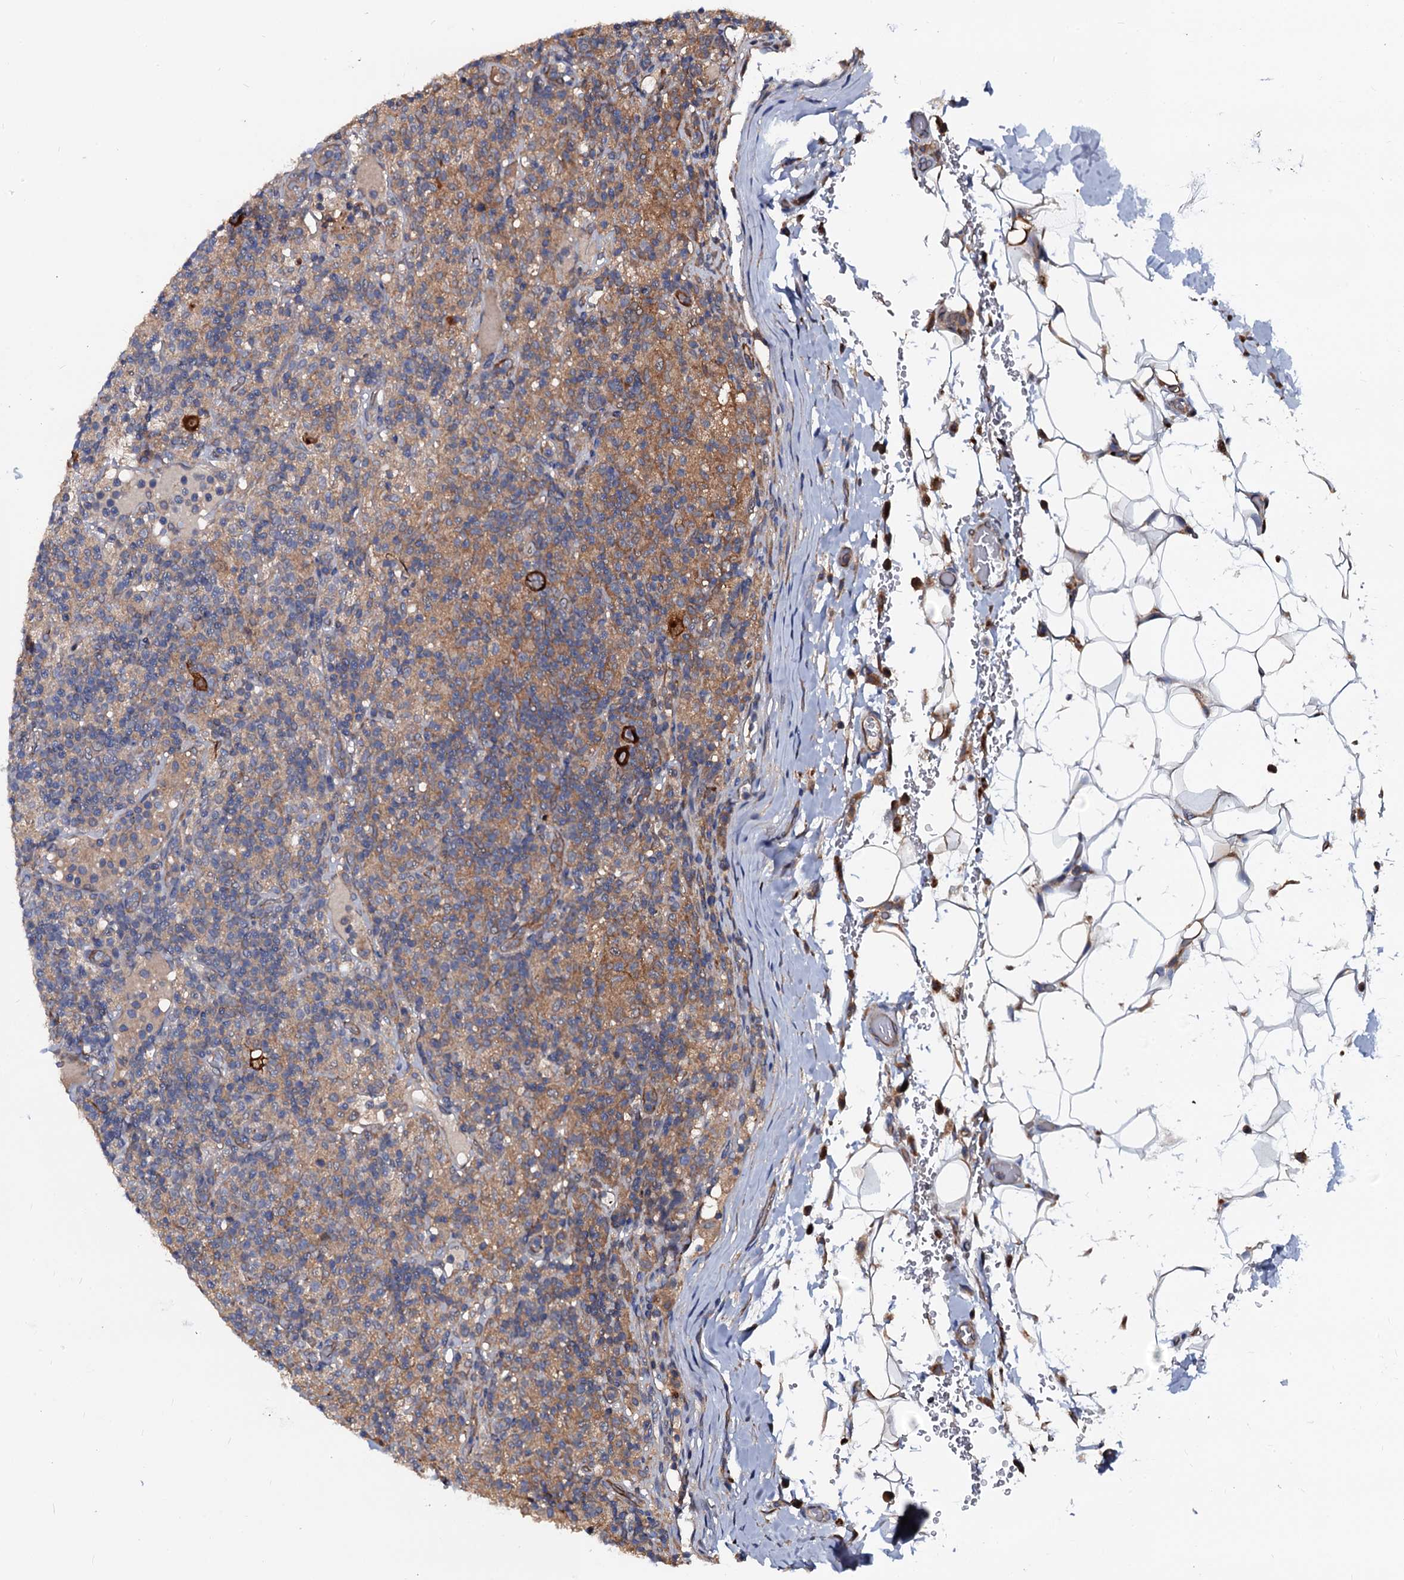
{"staining": {"intensity": "strong", "quantity": ">75%", "location": "cytoplasmic/membranous"}, "tissue": "lymphoma", "cell_type": "Tumor cells", "image_type": "cancer", "snomed": [{"axis": "morphology", "description": "Hodgkin's disease, NOS"}, {"axis": "topography", "description": "Lymph node"}], "caption": "DAB immunohistochemical staining of human Hodgkin's disease exhibits strong cytoplasmic/membranous protein expression in approximately >75% of tumor cells.", "gene": "N4BP1", "patient": {"sex": "male", "age": 70}}